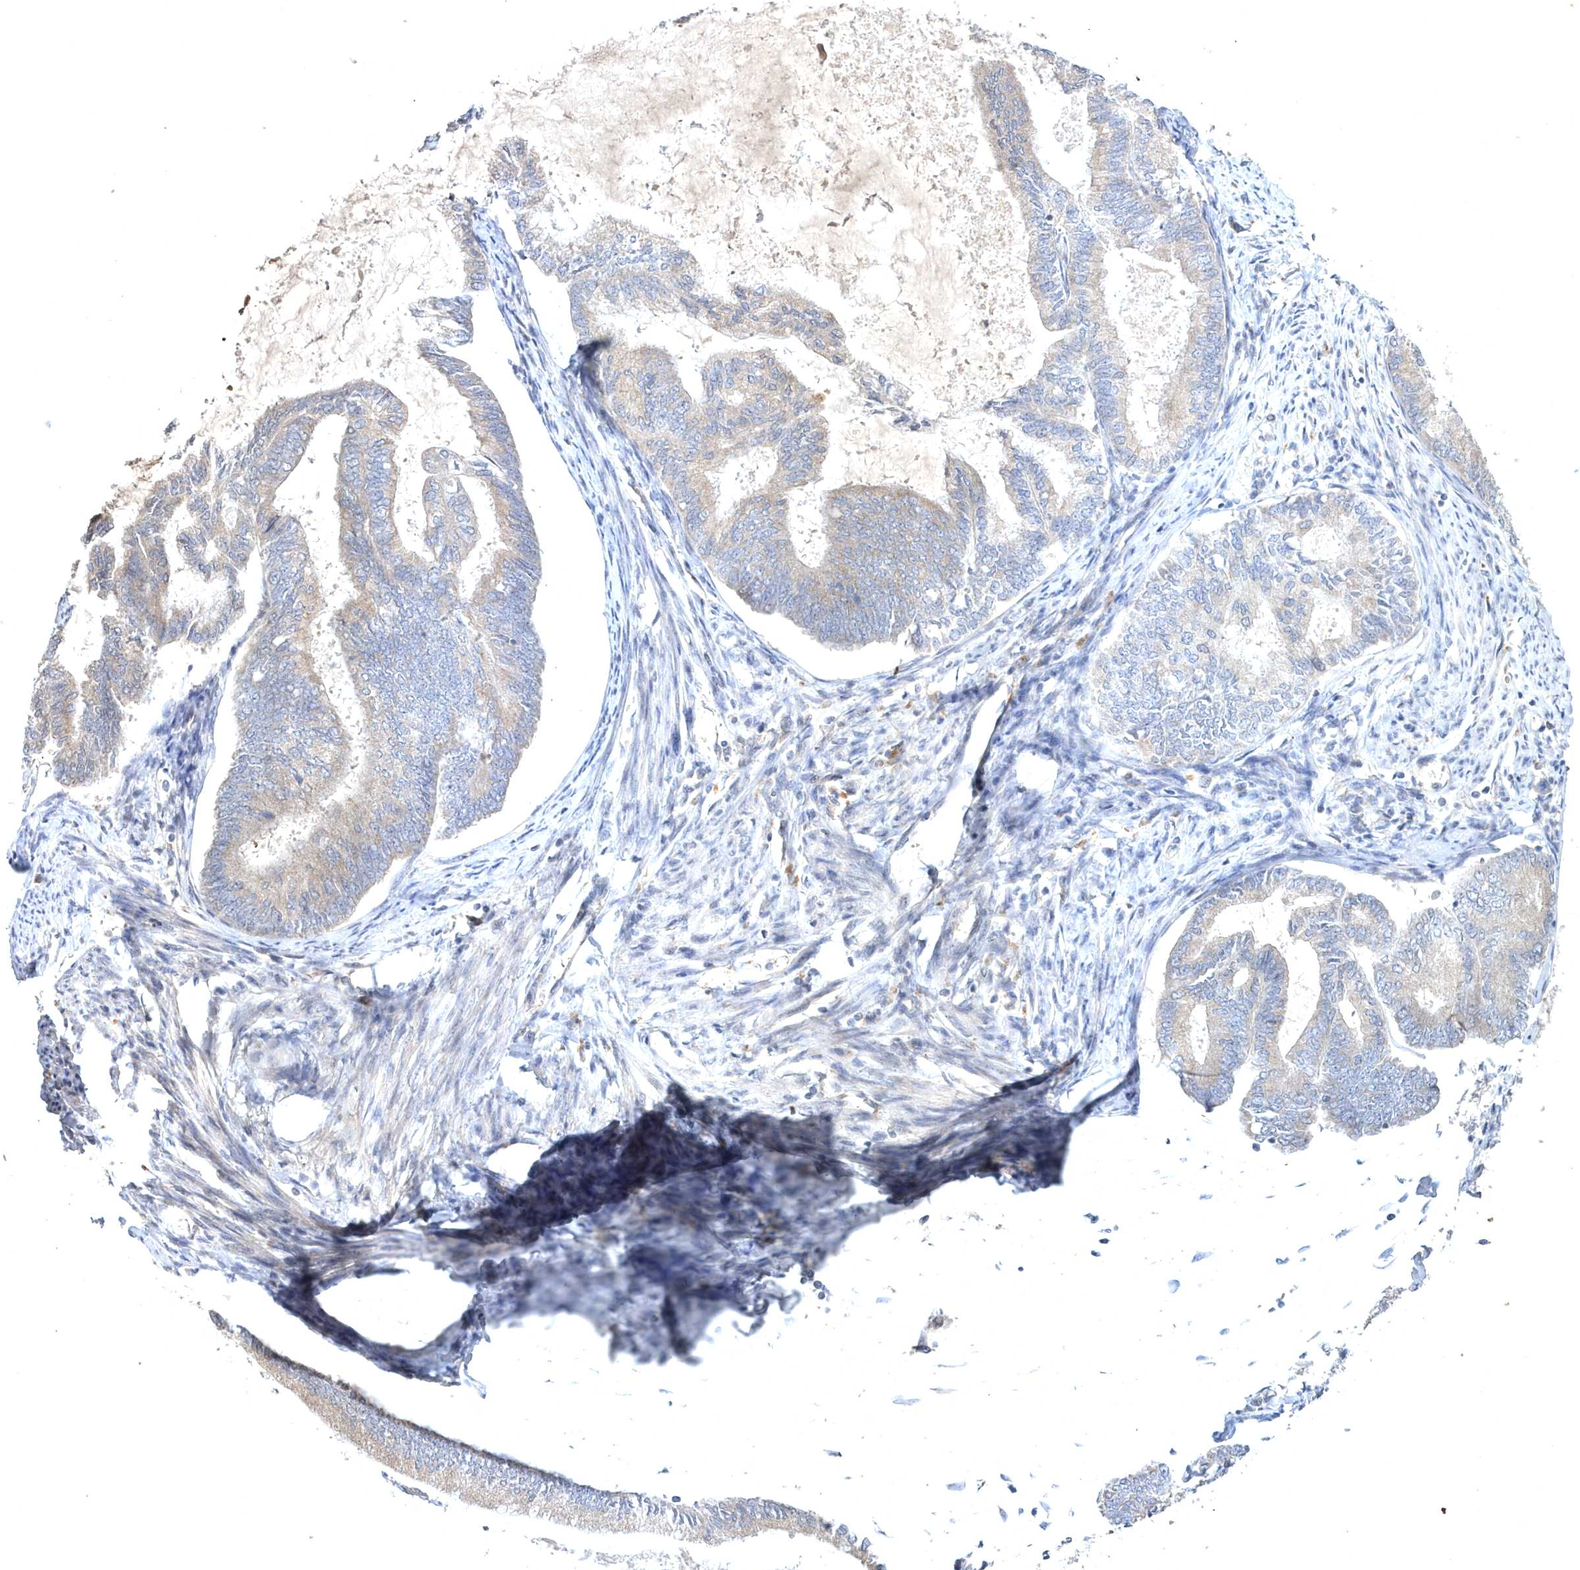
{"staining": {"intensity": "weak", "quantity": "<25%", "location": "cytoplasmic/membranous"}, "tissue": "endometrial cancer", "cell_type": "Tumor cells", "image_type": "cancer", "snomed": [{"axis": "morphology", "description": "Adenocarcinoma, NOS"}, {"axis": "topography", "description": "Endometrium"}], "caption": "Tumor cells are negative for brown protein staining in endometrial cancer (adenocarcinoma).", "gene": "HMGCS1", "patient": {"sex": "female", "age": 86}}